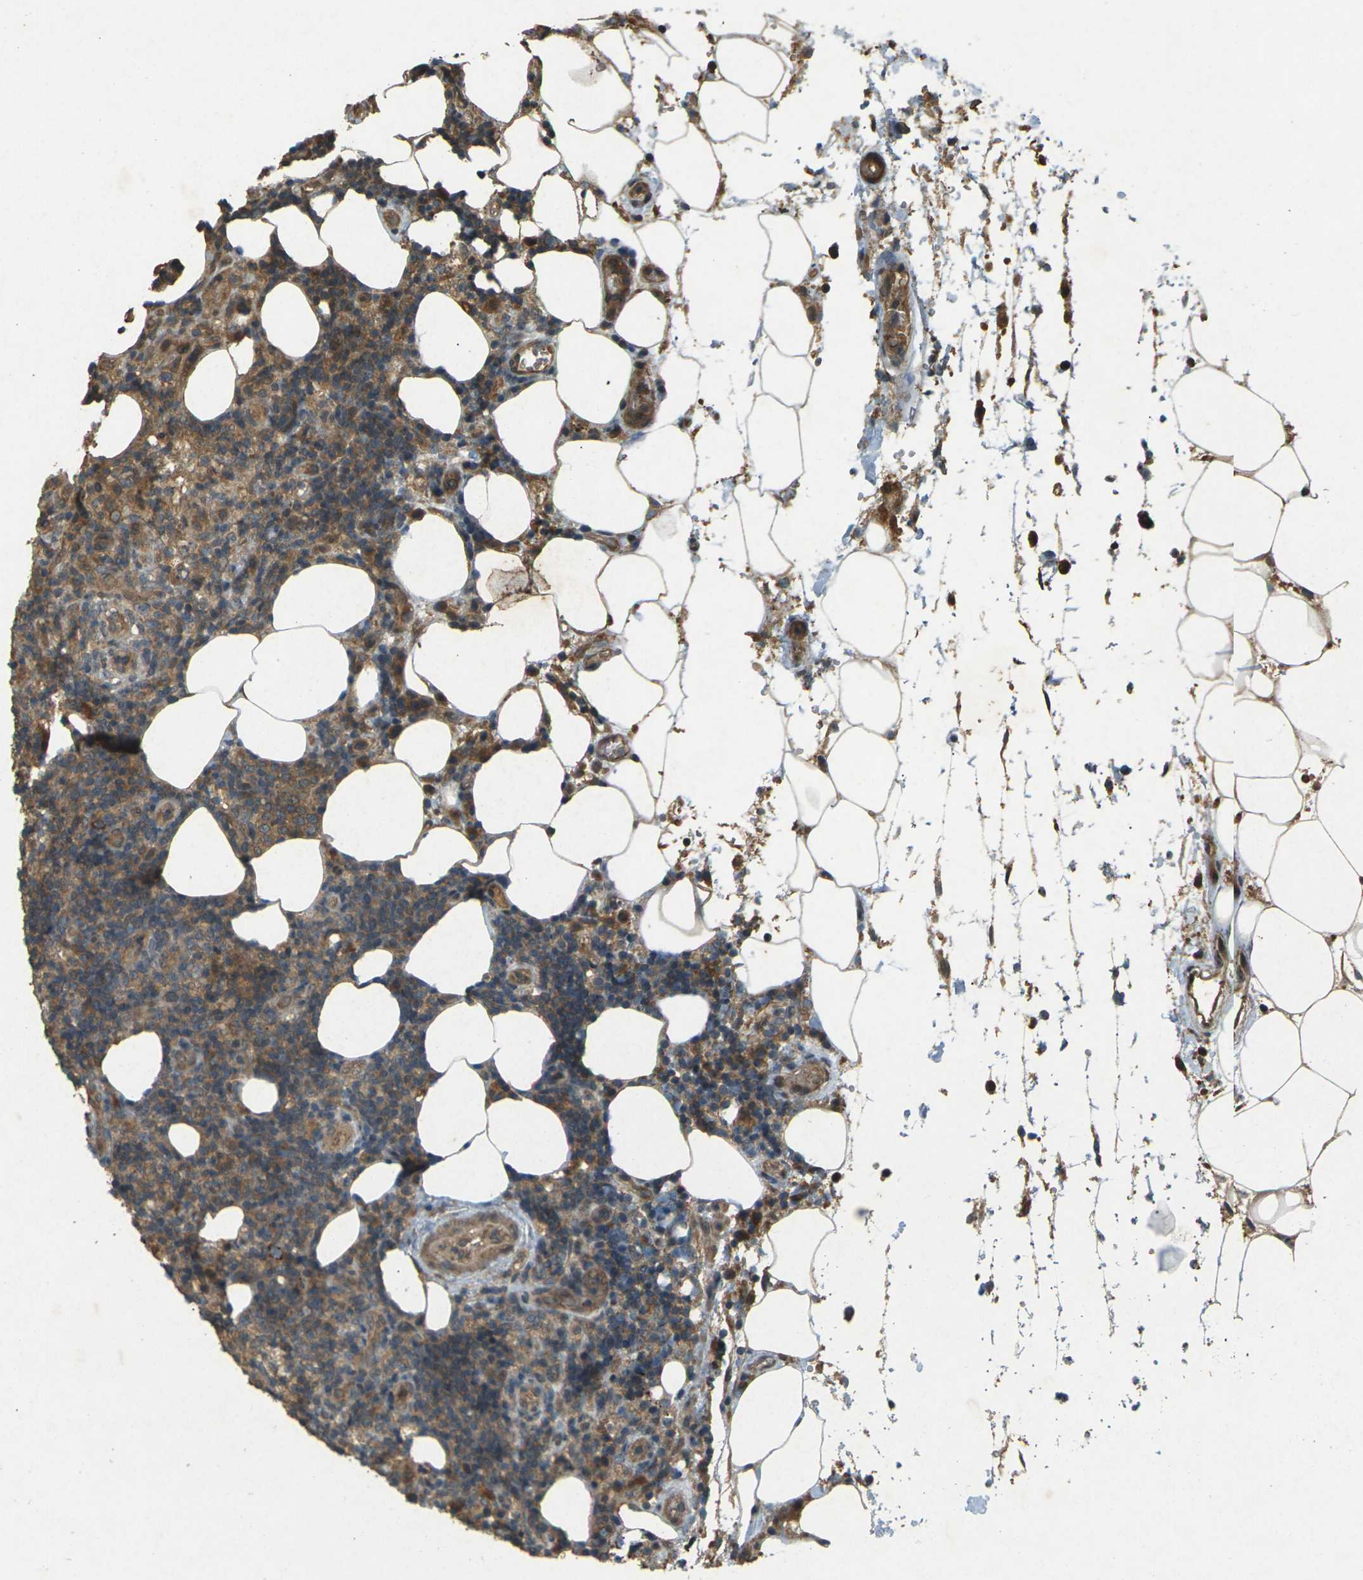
{"staining": {"intensity": "moderate", "quantity": ">75%", "location": "cytoplasmic/membranous"}, "tissue": "lymphoma", "cell_type": "Tumor cells", "image_type": "cancer", "snomed": [{"axis": "morphology", "description": "Malignant lymphoma, non-Hodgkin's type, High grade"}, {"axis": "topography", "description": "Lymph node"}], "caption": "This is a photomicrograph of immunohistochemistry staining of lymphoma, which shows moderate positivity in the cytoplasmic/membranous of tumor cells.", "gene": "TAP1", "patient": {"sex": "female", "age": 76}}